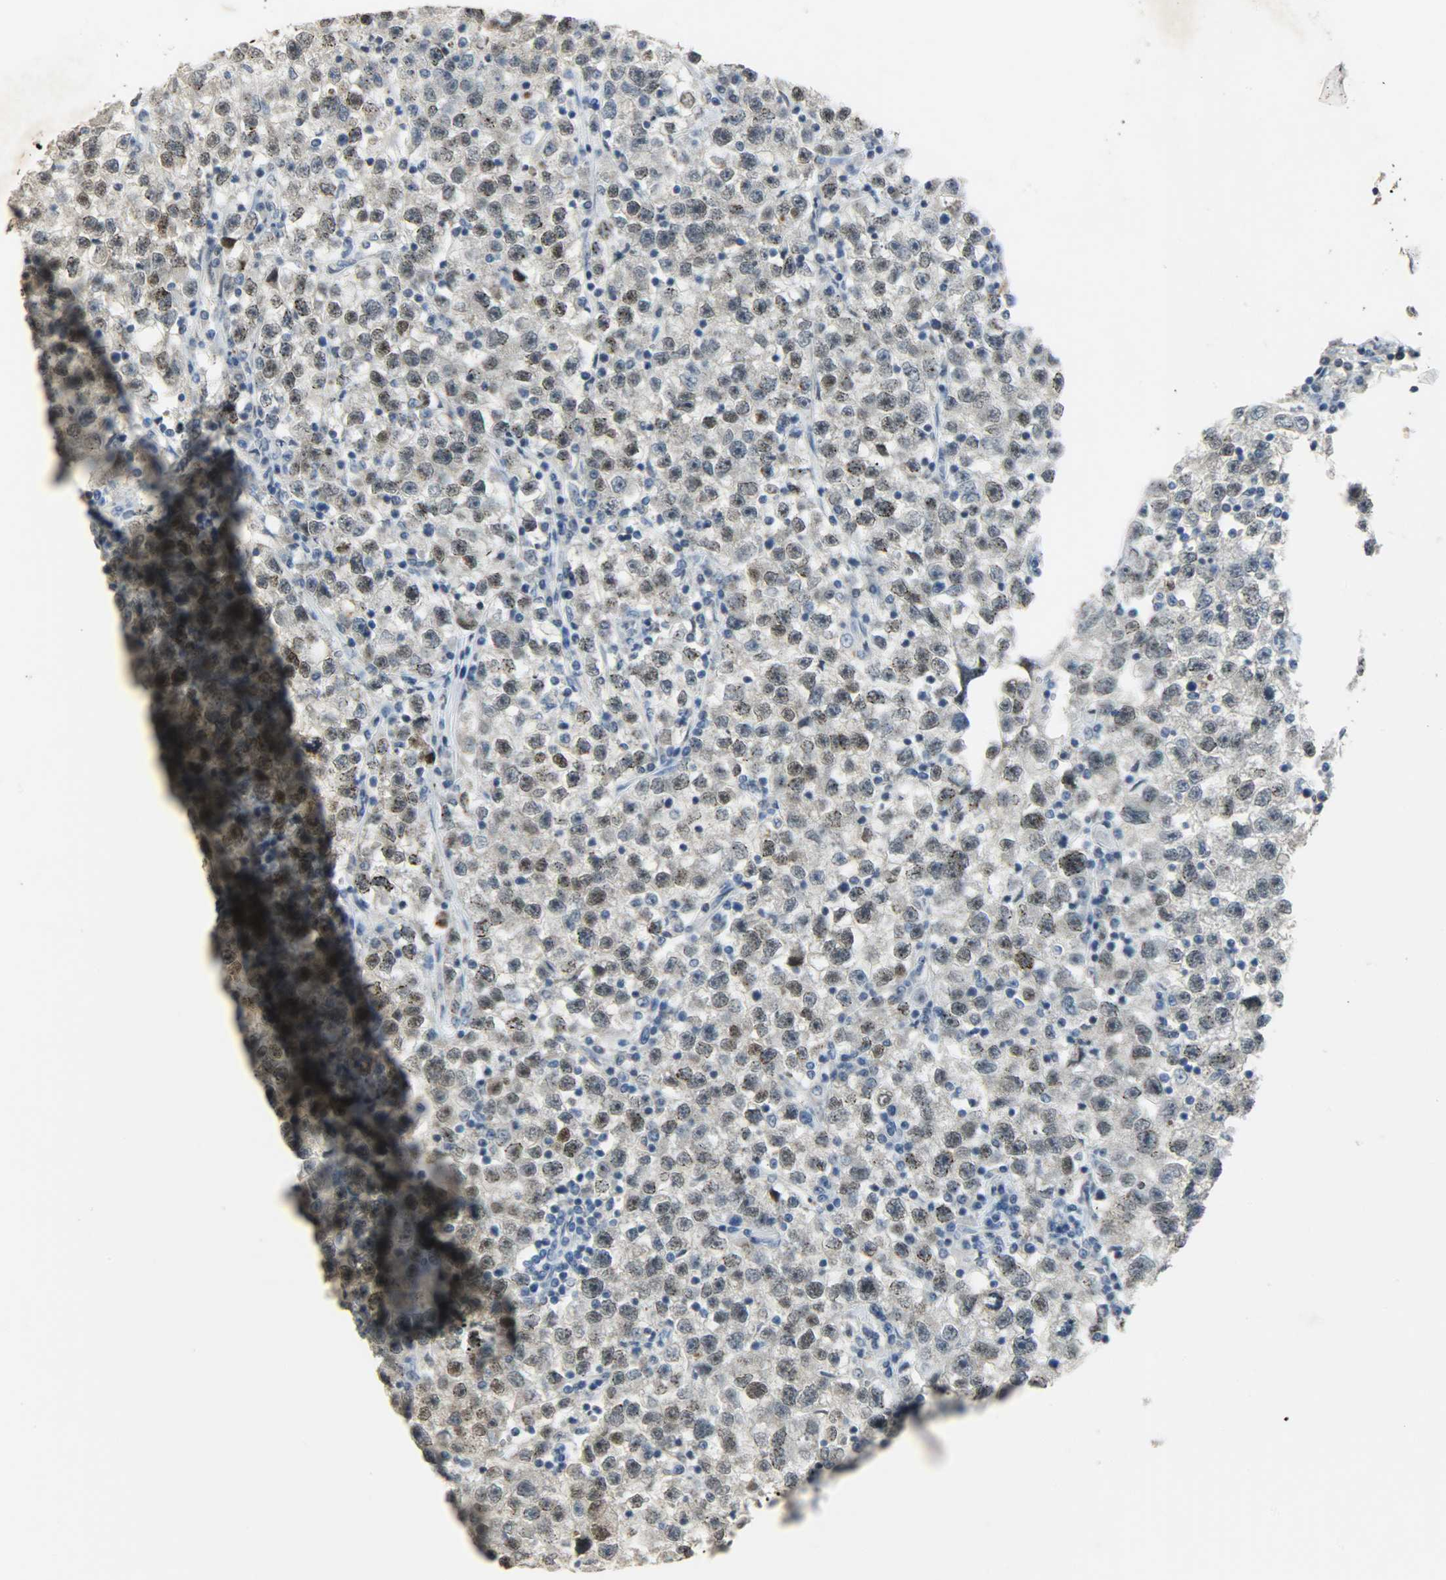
{"staining": {"intensity": "moderate", "quantity": ">75%", "location": "nuclear"}, "tissue": "testis cancer", "cell_type": "Tumor cells", "image_type": "cancer", "snomed": [{"axis": "morphology", "description": "Seminoma, NOS"}, {"axis": "topography", "description": "Testis"}], "caption": "Protein staining of testis cancer (seminoma) tissue exhibits moderate nuclear staining in about >75% of tumor cells.", "gene": "DNAJB6", "patient": {"sex": "male", "age": 22}}